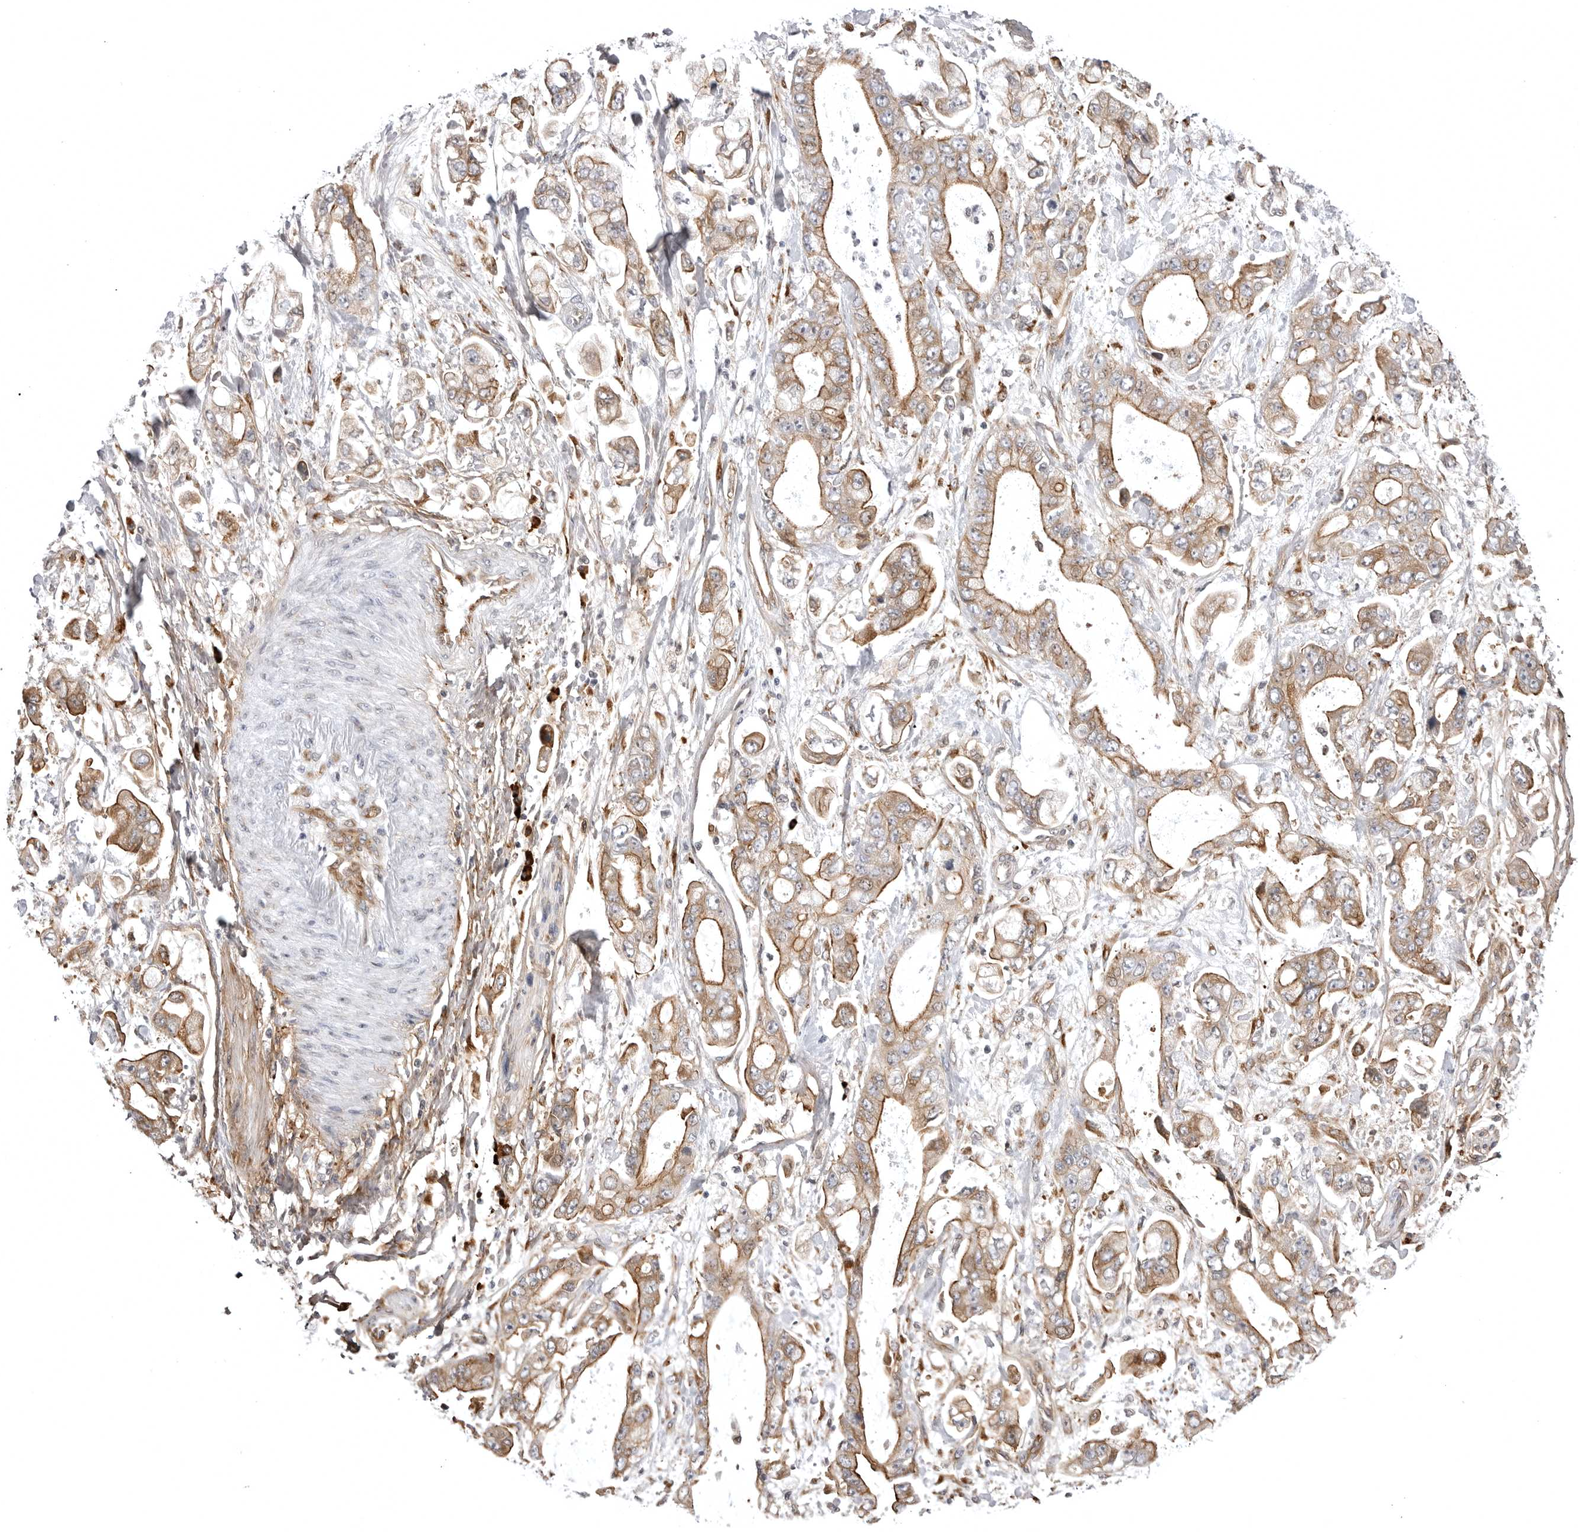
{"staining": {"intensity": "moderate", "quantity": ">75%", "location": "cytoplasmic/membranous"}, "tissue": "stomach cancer", "cell_type": "Tumor cells", "image_type": "cancer", "snomed": [{"axis": "morphology", "description": "Normal tissue, NOS"}, {"axis": "morphology", "description": "Adenocarcinoma, NOS"}, {"axis": "topography", "description": "Stomach"}], "caption": "This image shows immunohistochemistry (IHC) staining of stomach adenocarcinoma, with medium moderate cytoplasmic/membranous staining in about >75% of tumor cells.", "gene": "ARL5A", "patient": {"sex": "male", "age": 62}}